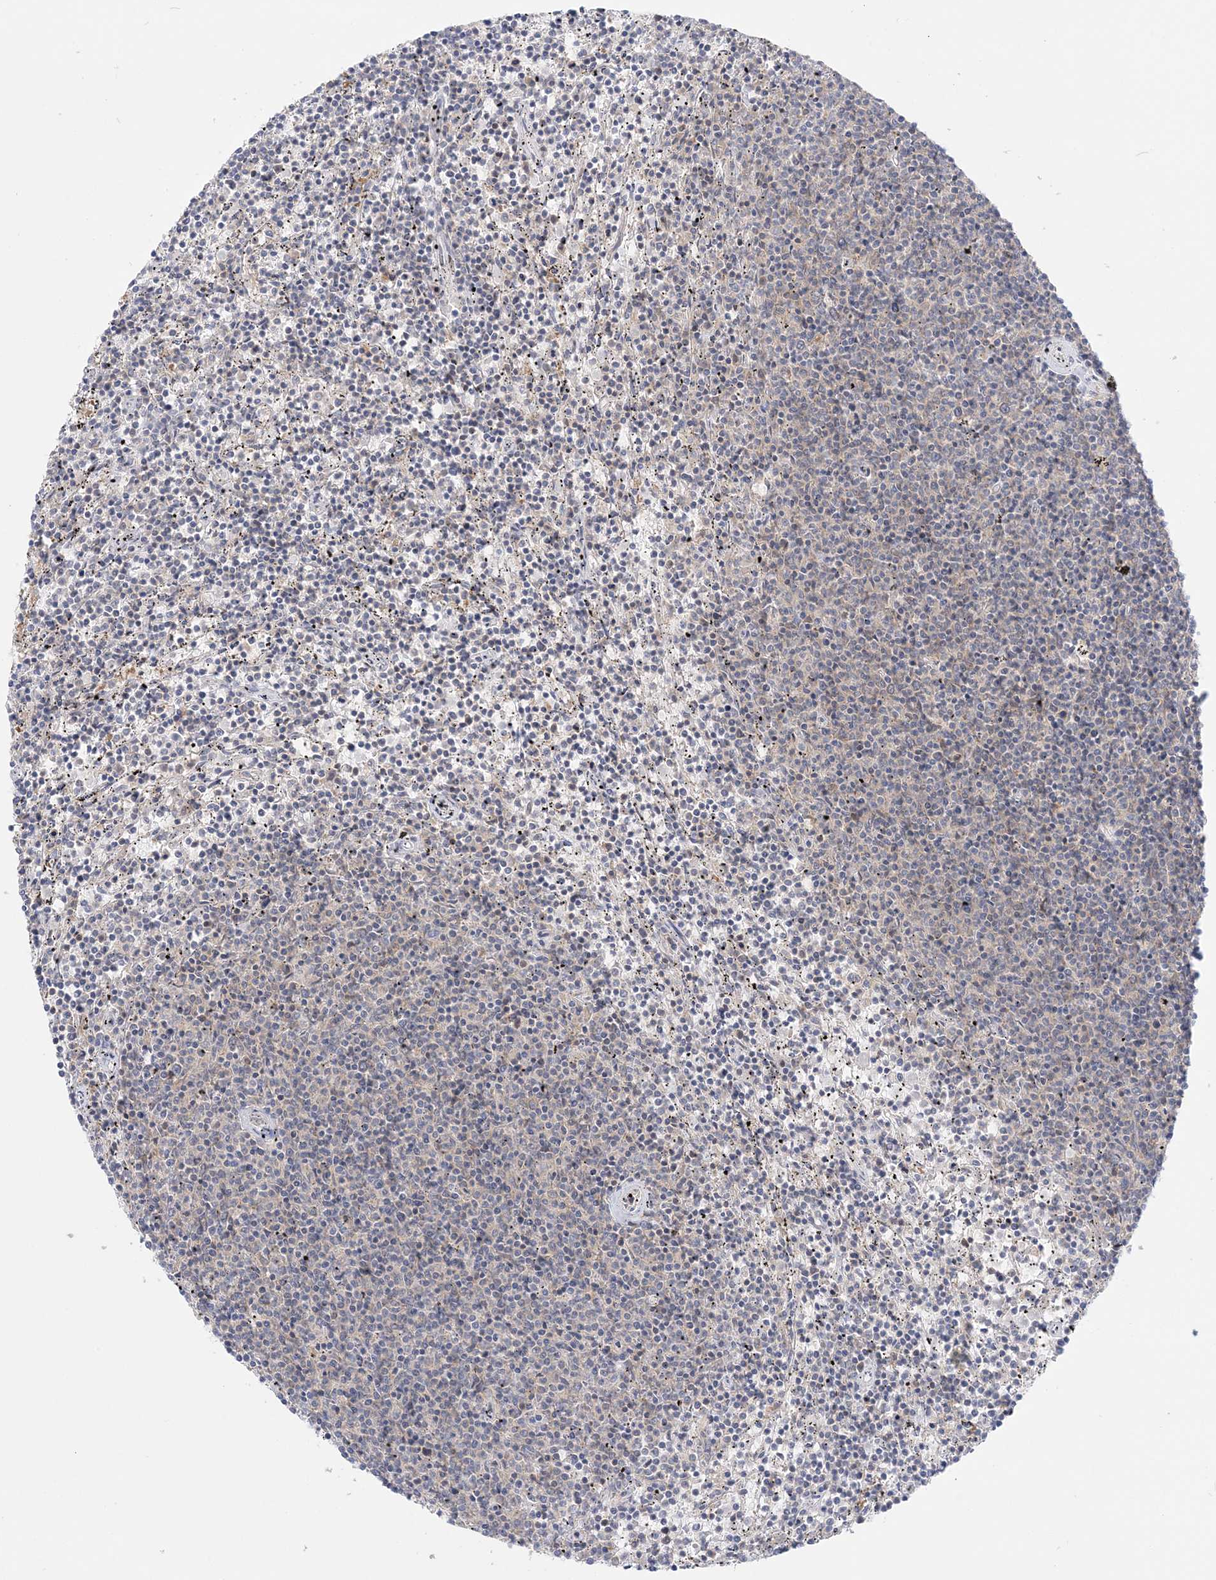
{"staining": {"intensity": "negative", "quantity": "none", "location": "none"}, "tissue": "lymphoma", "cell_type": "Tumor cells", "image_type": "cancer", "snomed": [{"axis": "morphology", "description": "Malignant lymphoma, non-Hodgkin's type, Low grade"}, {"axis": "topography", "description": "Spleen"}], "caption": "High power microscopy histopathology image of an immunohistochemistry micrograph of lymphoma, revealing no significant positivity in tumor cells. Brightfield microscopy of IHC stained with DAB (3,3'-diaminobenzidine) (brown) and hematoxylin (blue), captured at high magnification.", "gene": "THADA", "patient": {"sex": "female", "age": 50}}